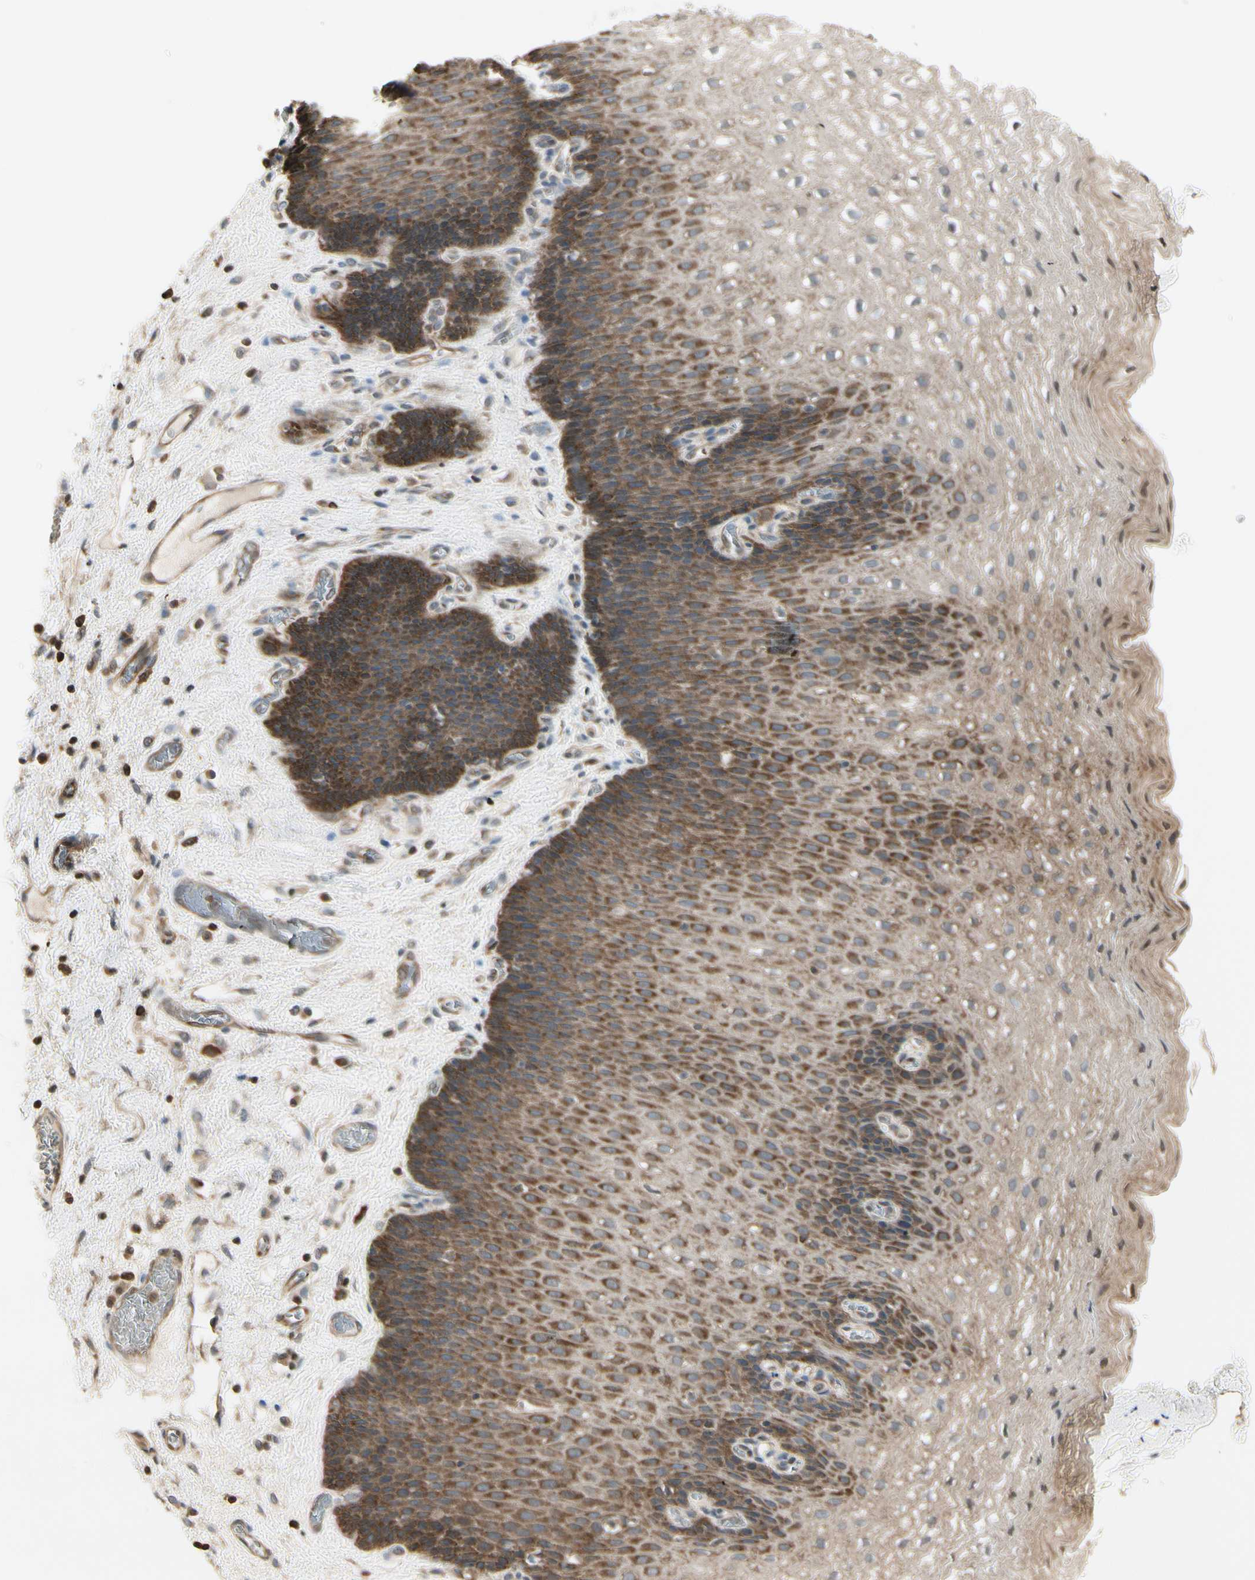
{"staining": {"intensity": "strong", "quantity": ">75%", "location": "cytoplasmic/membranous"}, "tissue": "esophagus", "cell_type": "Squamous epithelial cells", "image_type": "normal", "snomed": [{"axis": "morphology", "description": "Normal tissue, NOS"}, {"axis": "topography", "description": "Esophagus"}], "caption": "About >75% of squamous epithelial cells in unremarkable esophagus demonstrate strong cytoplasmic/membranous protein staining as visualized by brown immunohistochemical staining.", "gene": "OXSR1", "patient": {"sex": "male", "age": 48}}